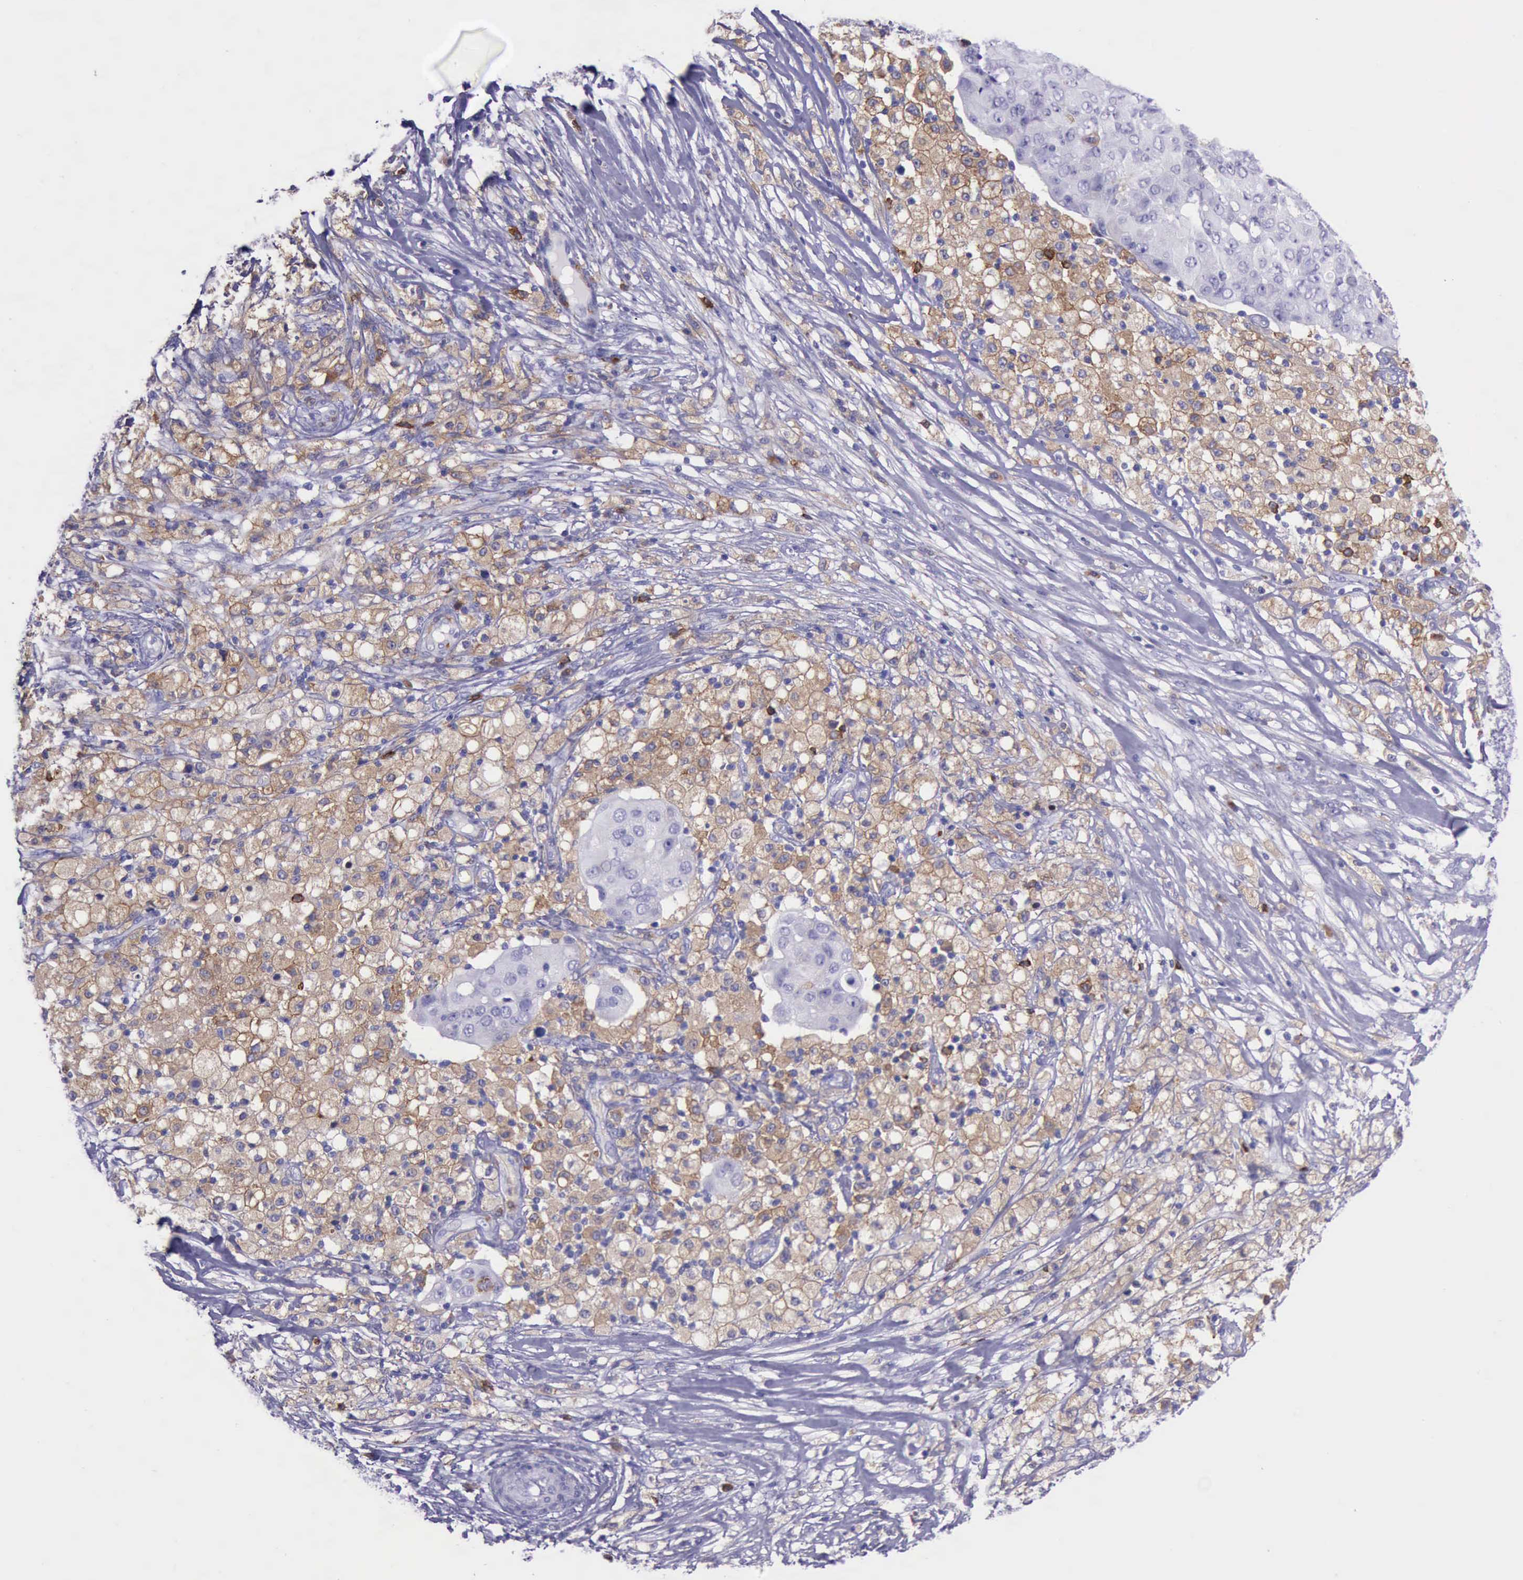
{"staining": {"intensity": "negative", "quantity": "none", "location": "none"}, "tissue": "ovarian cancer", "cell_type": "Tumor cells", "image_type": "cancer", "snomed": [{"axis": "morphology", "description": "Carcinoma, endometroid"}, {"axis": "topography", "description": "Ovary"}], "caption": "Micrograph shows no significant protein expression in tumor cells of ovarian cancer (endometroid carcinoma).", "gene": "BTK", "patient": {"sex": "female", "age": 42}}